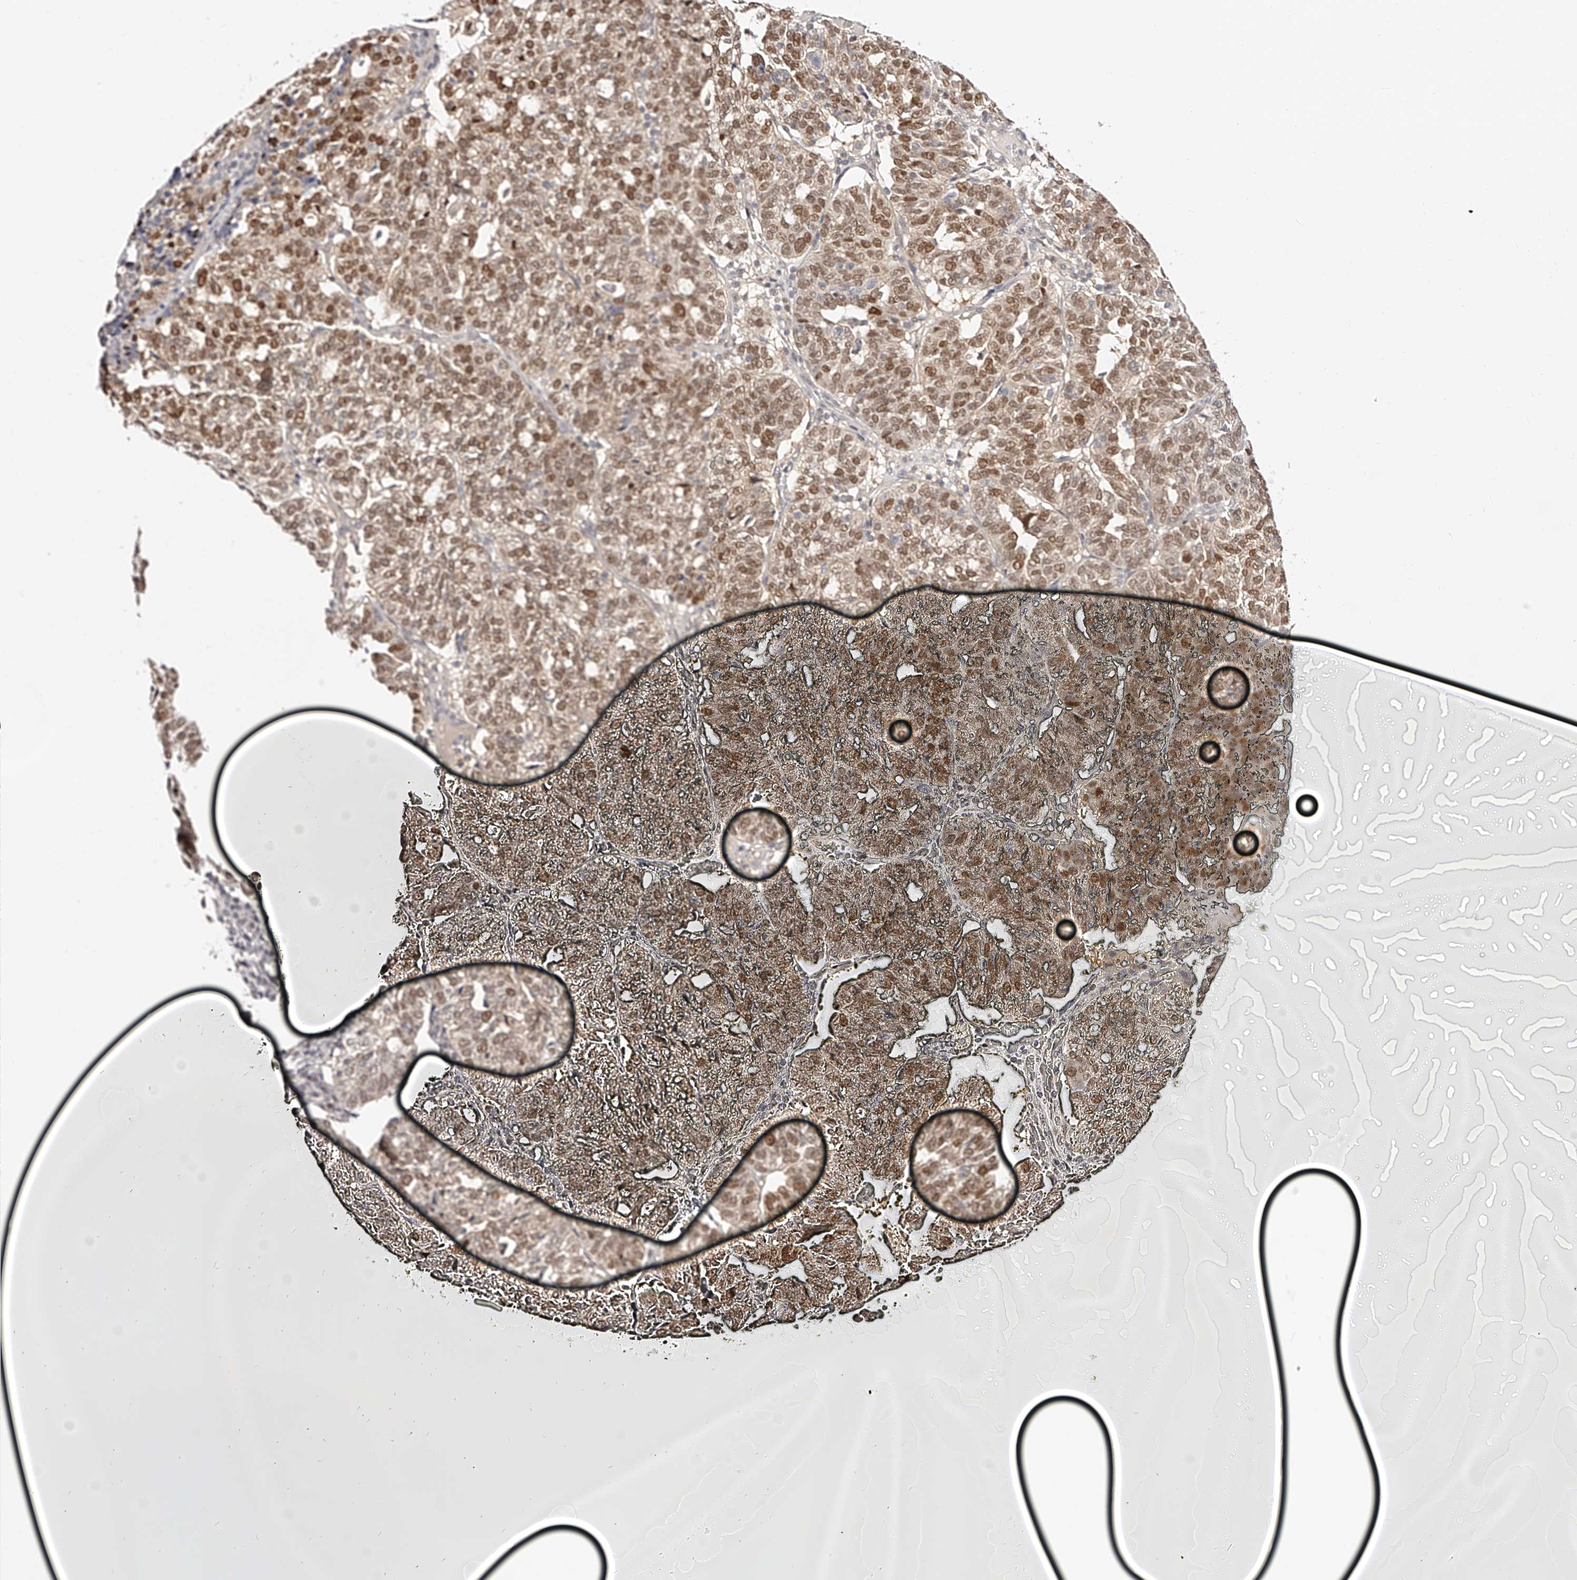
{"staining": {"intensity": "moderate", "quantity": ">75%", "location": "cytoplasmic/membranous,nuclear"}, "tissue": "ovarian cancer", "cell_type": "Tumor cells", "image_type": "cancer", "snomed": [{"axis": "morphology", "description": "Cystadenocarcinoma, serous, NOS"}, {"axis": "topography", "description": "Ovary"}], "caption": "Approximately >75% of tumor cells in human serous cystadenocarcinoma (ovarian) display moderate cytoplasmic/membranous and nuclear protein positivity as visualized by brown immunohistochemical staining.", "gene": "USF3", "patient": {"sex": "female", "age": 59}}